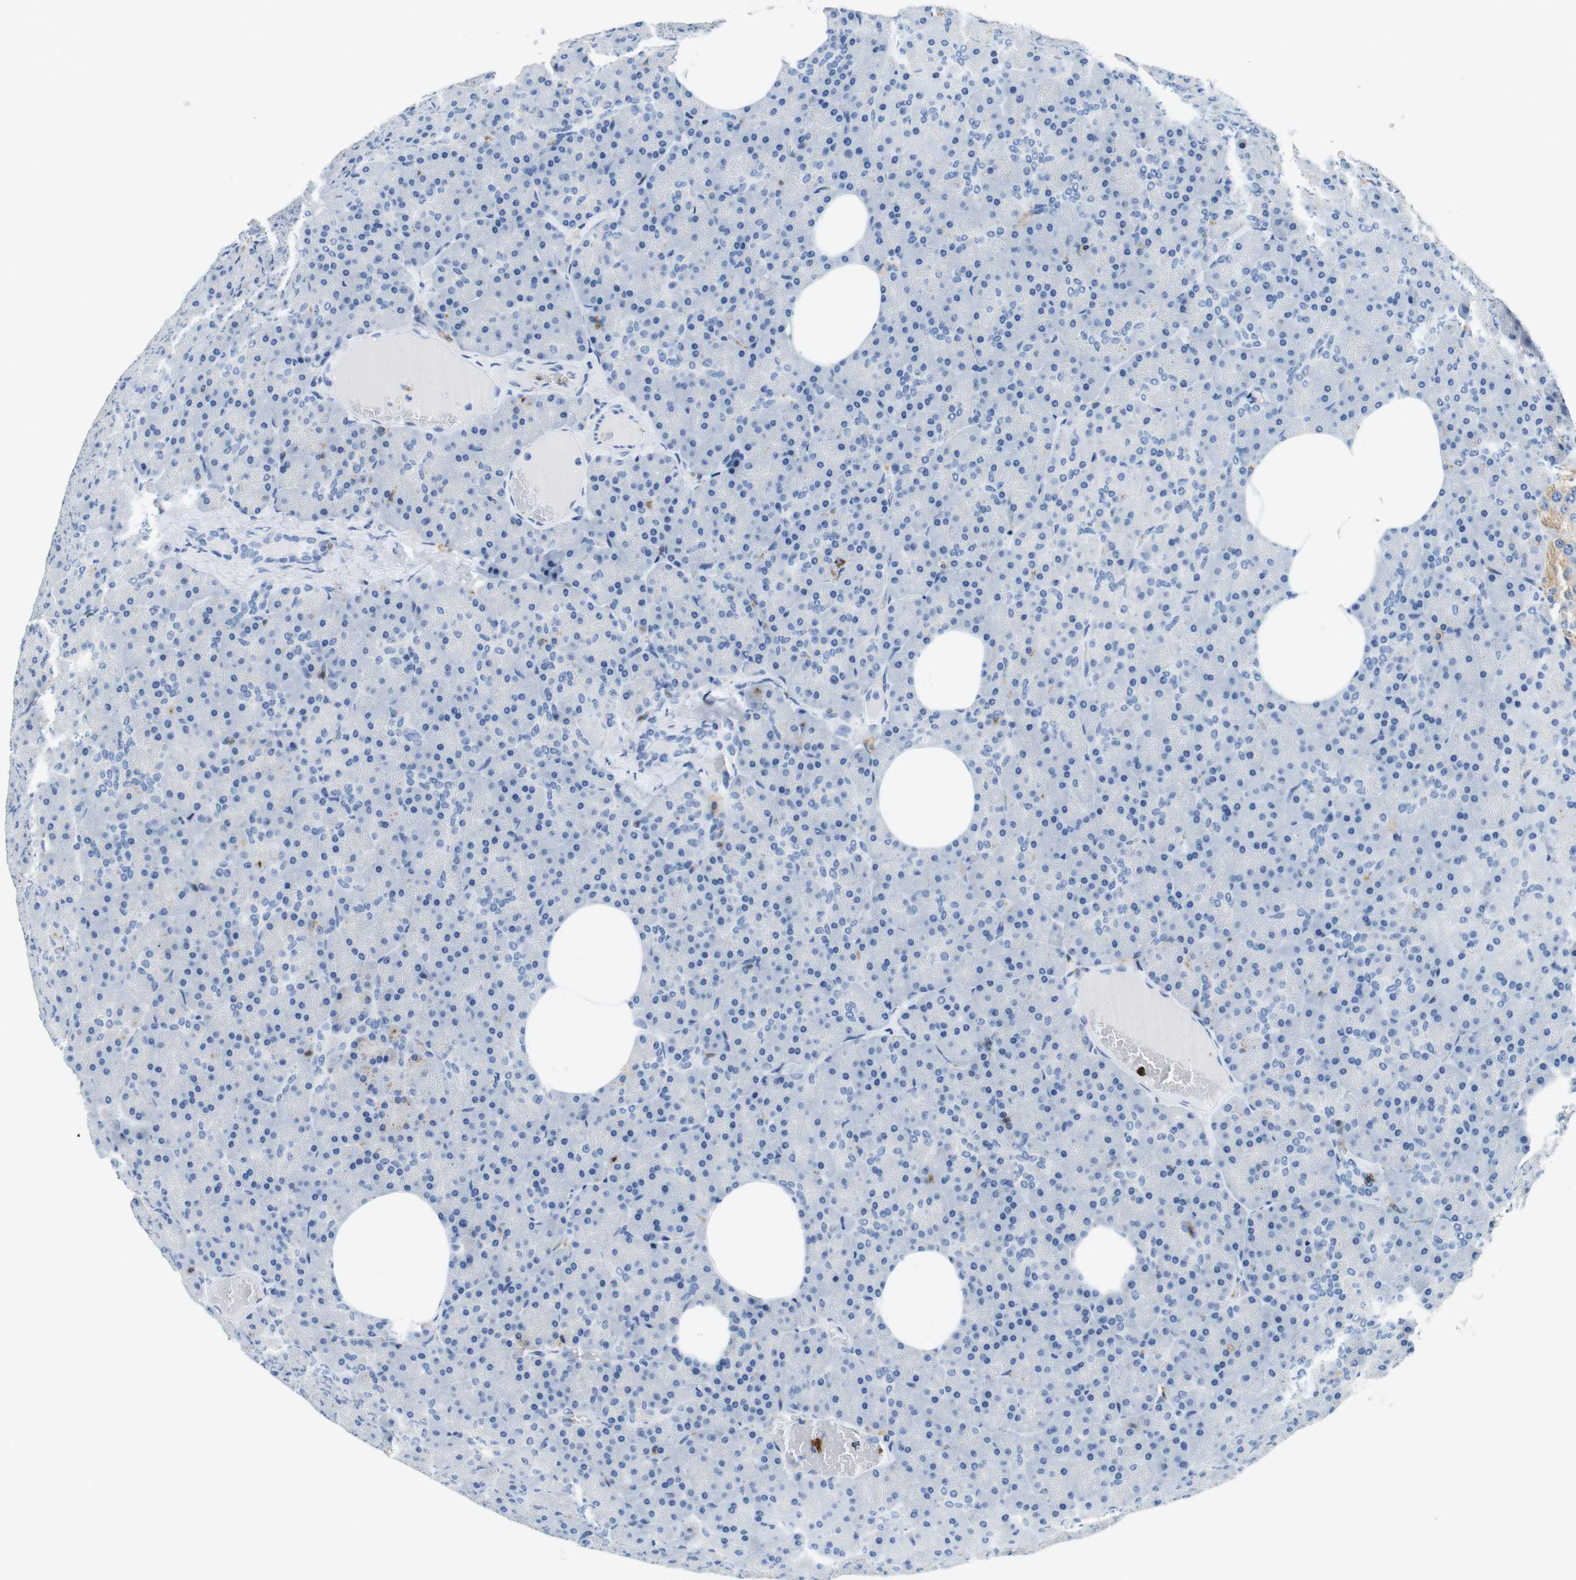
{"staining": {"intensity": "negative", "quantity": "none", "location": "none"}, "tissue": "pancreas", "cell_type": "Exocrine glandular cells", "image_type": "normal", "snomed": [{"axis": "morphology", "description": "Normal tissue, NOS"}, {"axis": "topography", "description": "Pancreas"}], "caption": "This is an immunohistochemistry photomicrograph of benign human pancreas. There is no expression in exocrine glandular cells.", "gene": "LAT", "patient": {"sex": "female", "age": 35}}